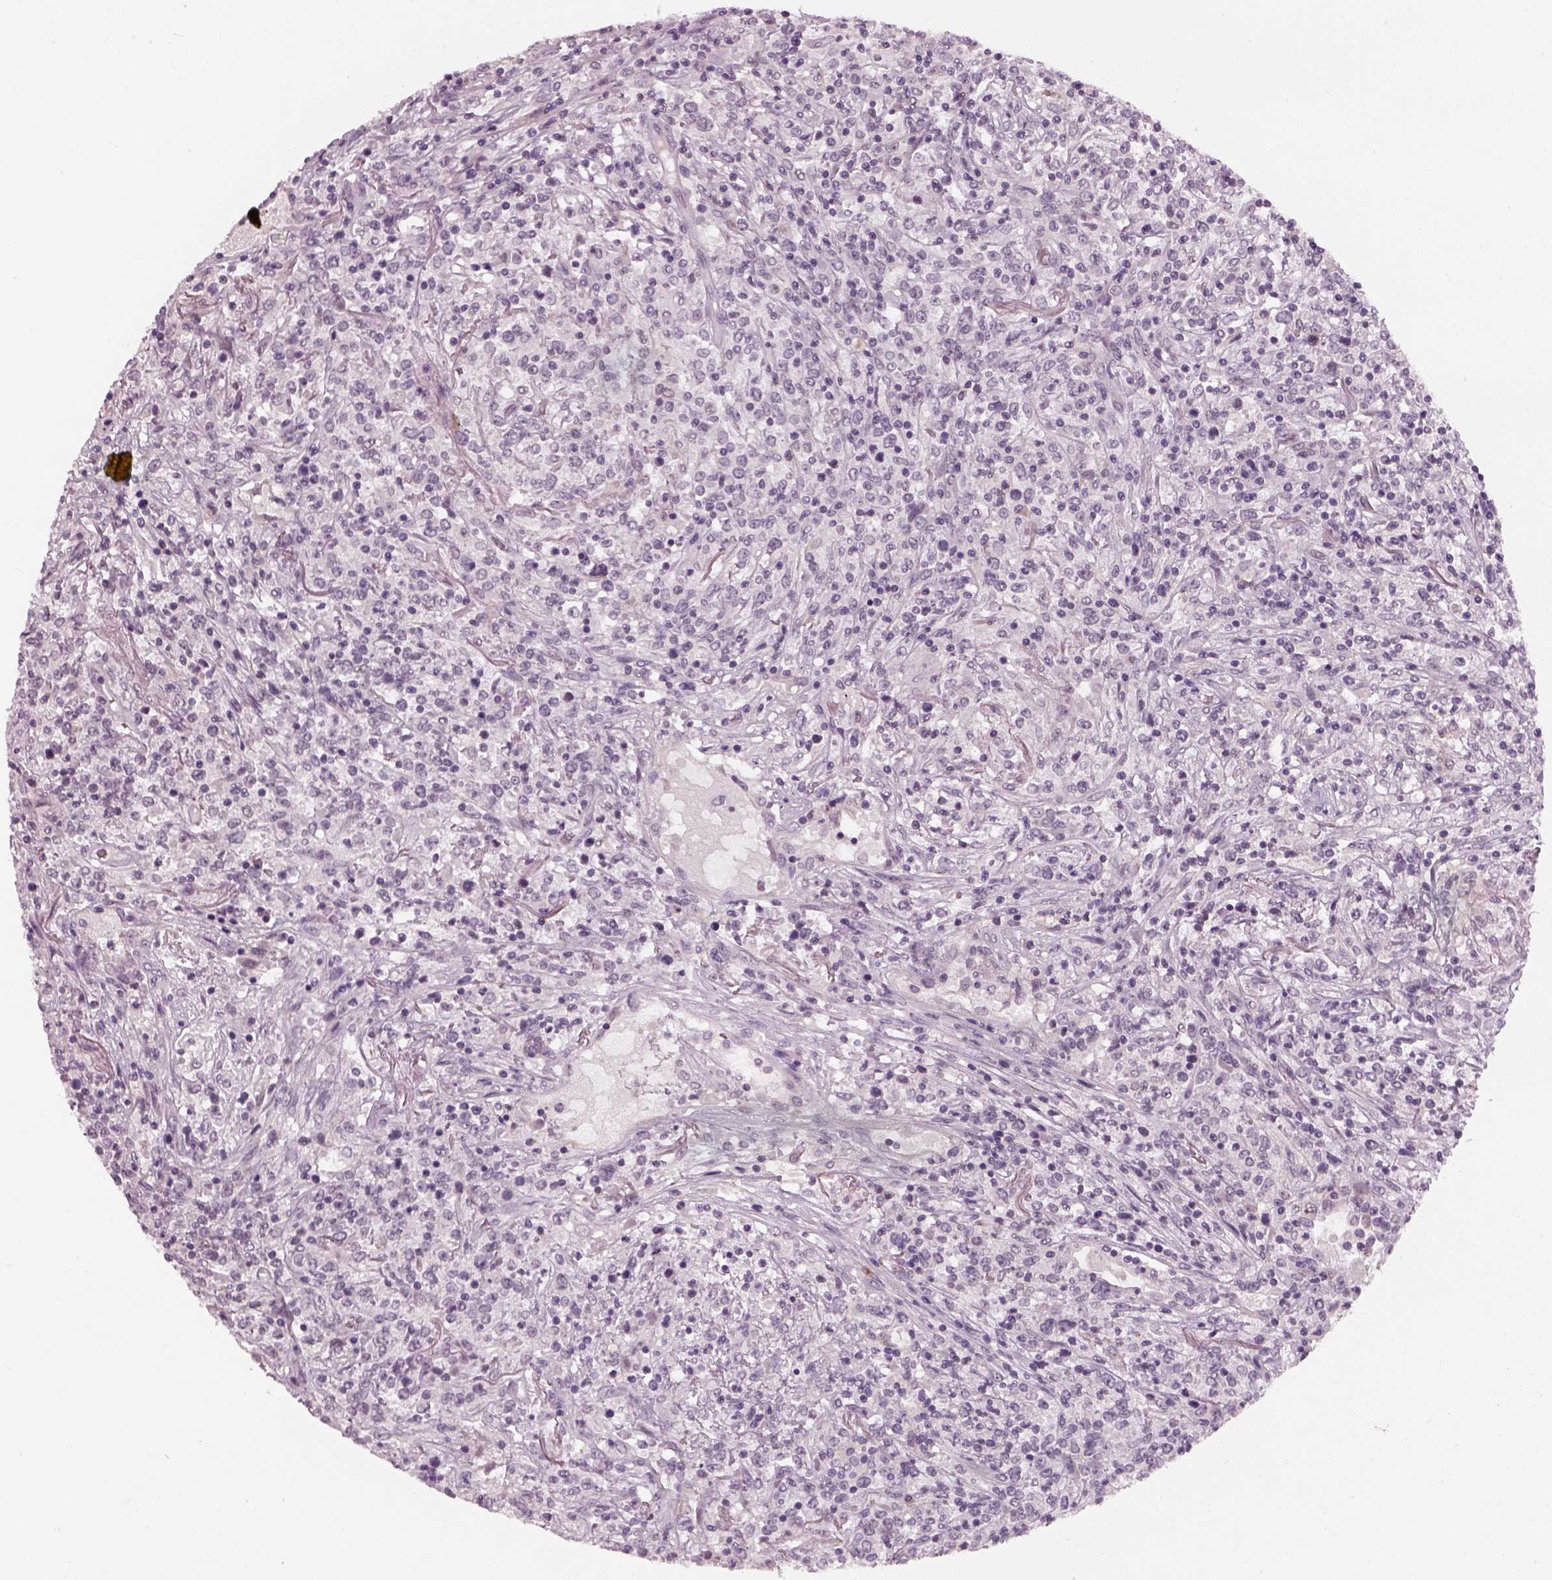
{"staining": {"intensity": "negative", "quantity": "none", "location": "none"}, "tissue": "lymphoma", "cell_type": "Tumor cells", "image_type": "cancer", "snomed": [{"axis": "morphology", "description": "Malignant lymphoma, non-Hodgkin's type, High grade"}, {"axis": "topography", "description": "Lung"}], "caption": "Immunohistochemical staining of human malignant lymphoma, non-Hodgkin's type (high-grade) exhibits no significant staining in tumor cells. The staining was performed using DAB to visualize the protein expression in brown, while the nuclei were stained in blue with hematoxylin (Magnification: 20x).", "gene": "GDNF", "patient": {"sex": "male", "age": 79}}